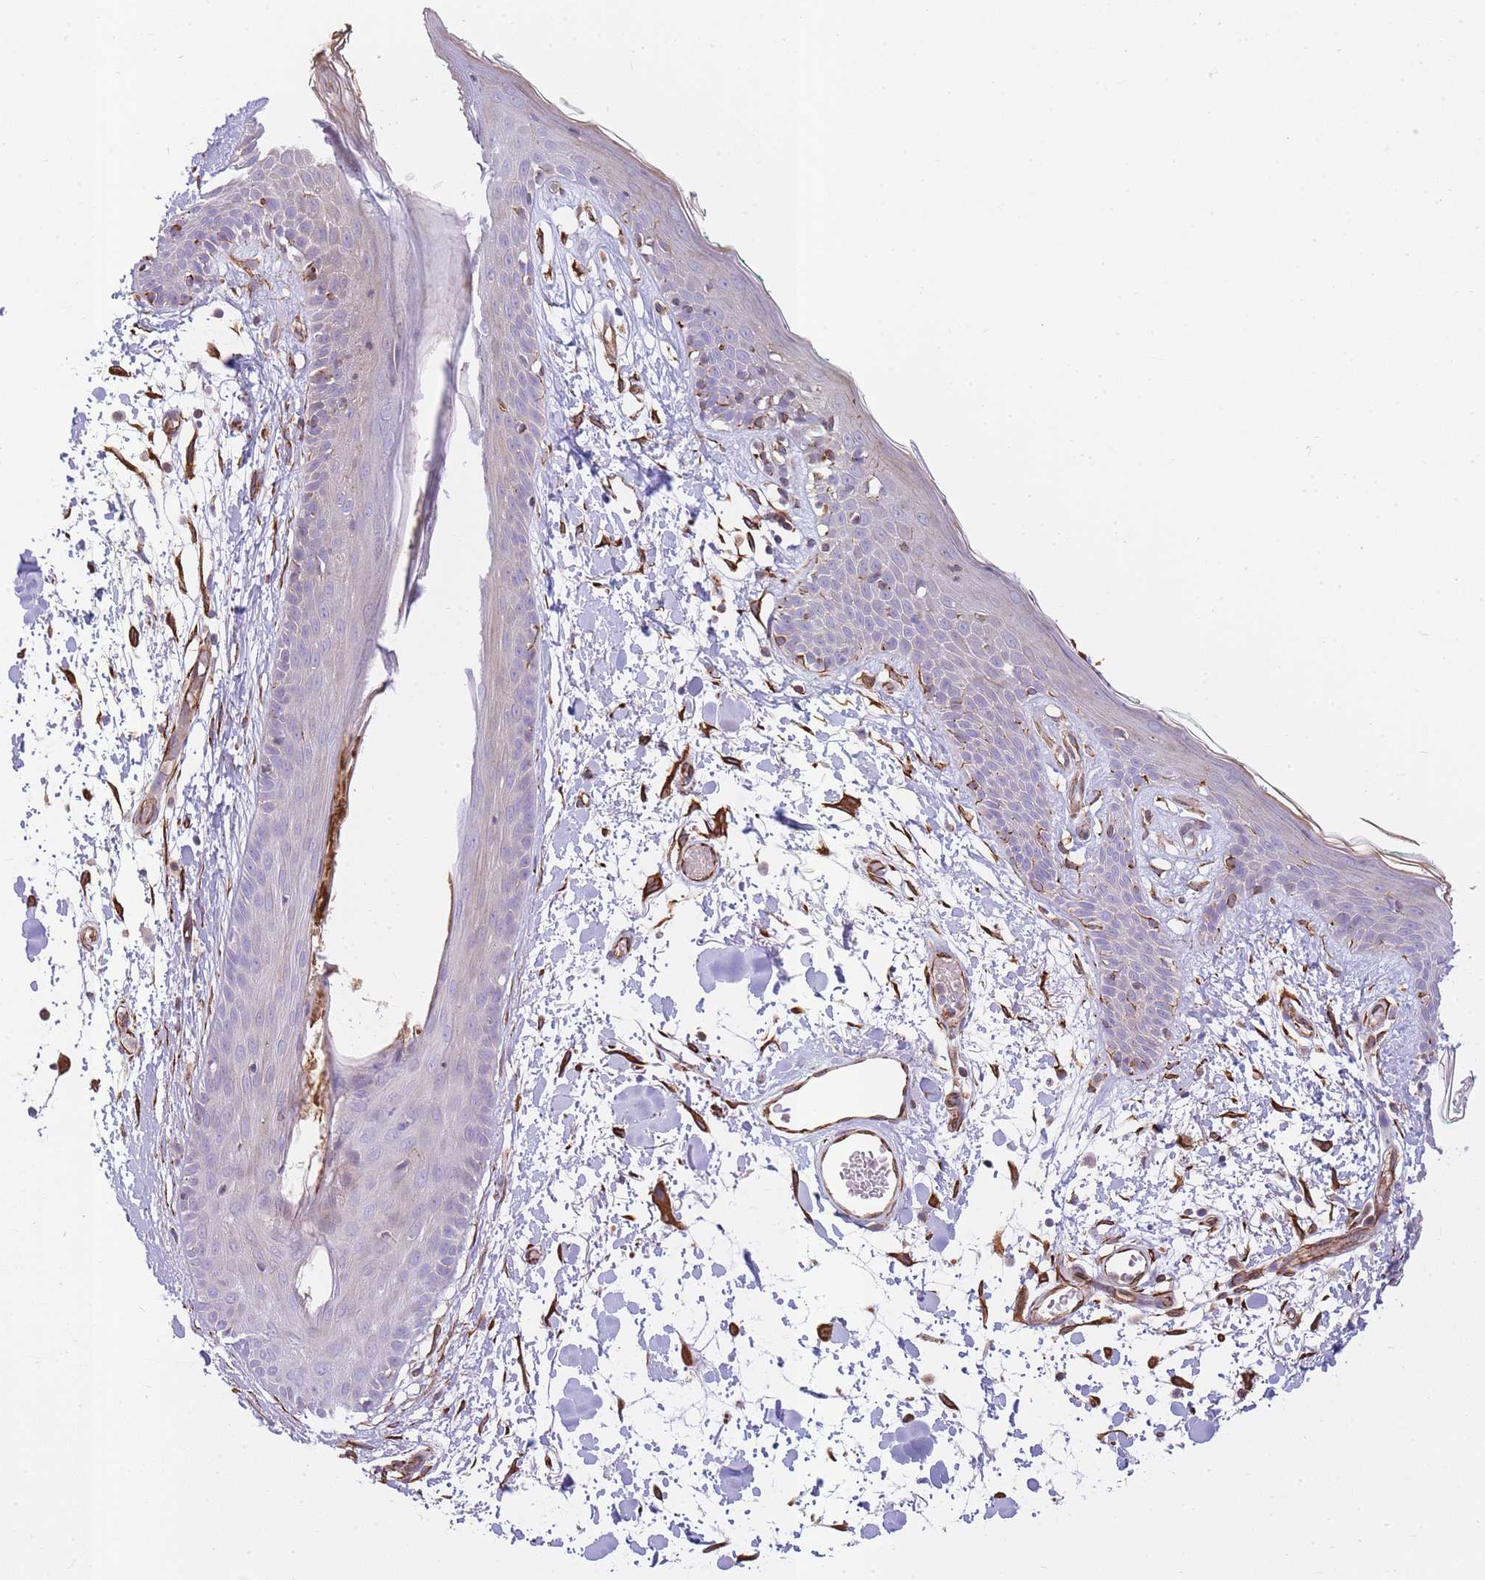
{"staining": {"intensity": "strong", "quantity": ">75%", "location": "cytoplasmic/membranous"}, "tissue": "skin", "cell_type": "Fibroblasts", "image_type": "normal", "snomed": [{"axis": "morphology", "description": "Normal tissue, NOS"}, {"axis": "topography", "description": "Skin"}], "caption": "Protein staining by IHC demonstrates strong cytoplasmic/membranous positivity in about >75% of fibroblasts in benign skin. (Stains: DAB in brown, nuclei in blue, Microscopy: brightfield microscopy at high magnification).", "gene": "ECPAS", "patient": {"sex": "male", "age": 79}}